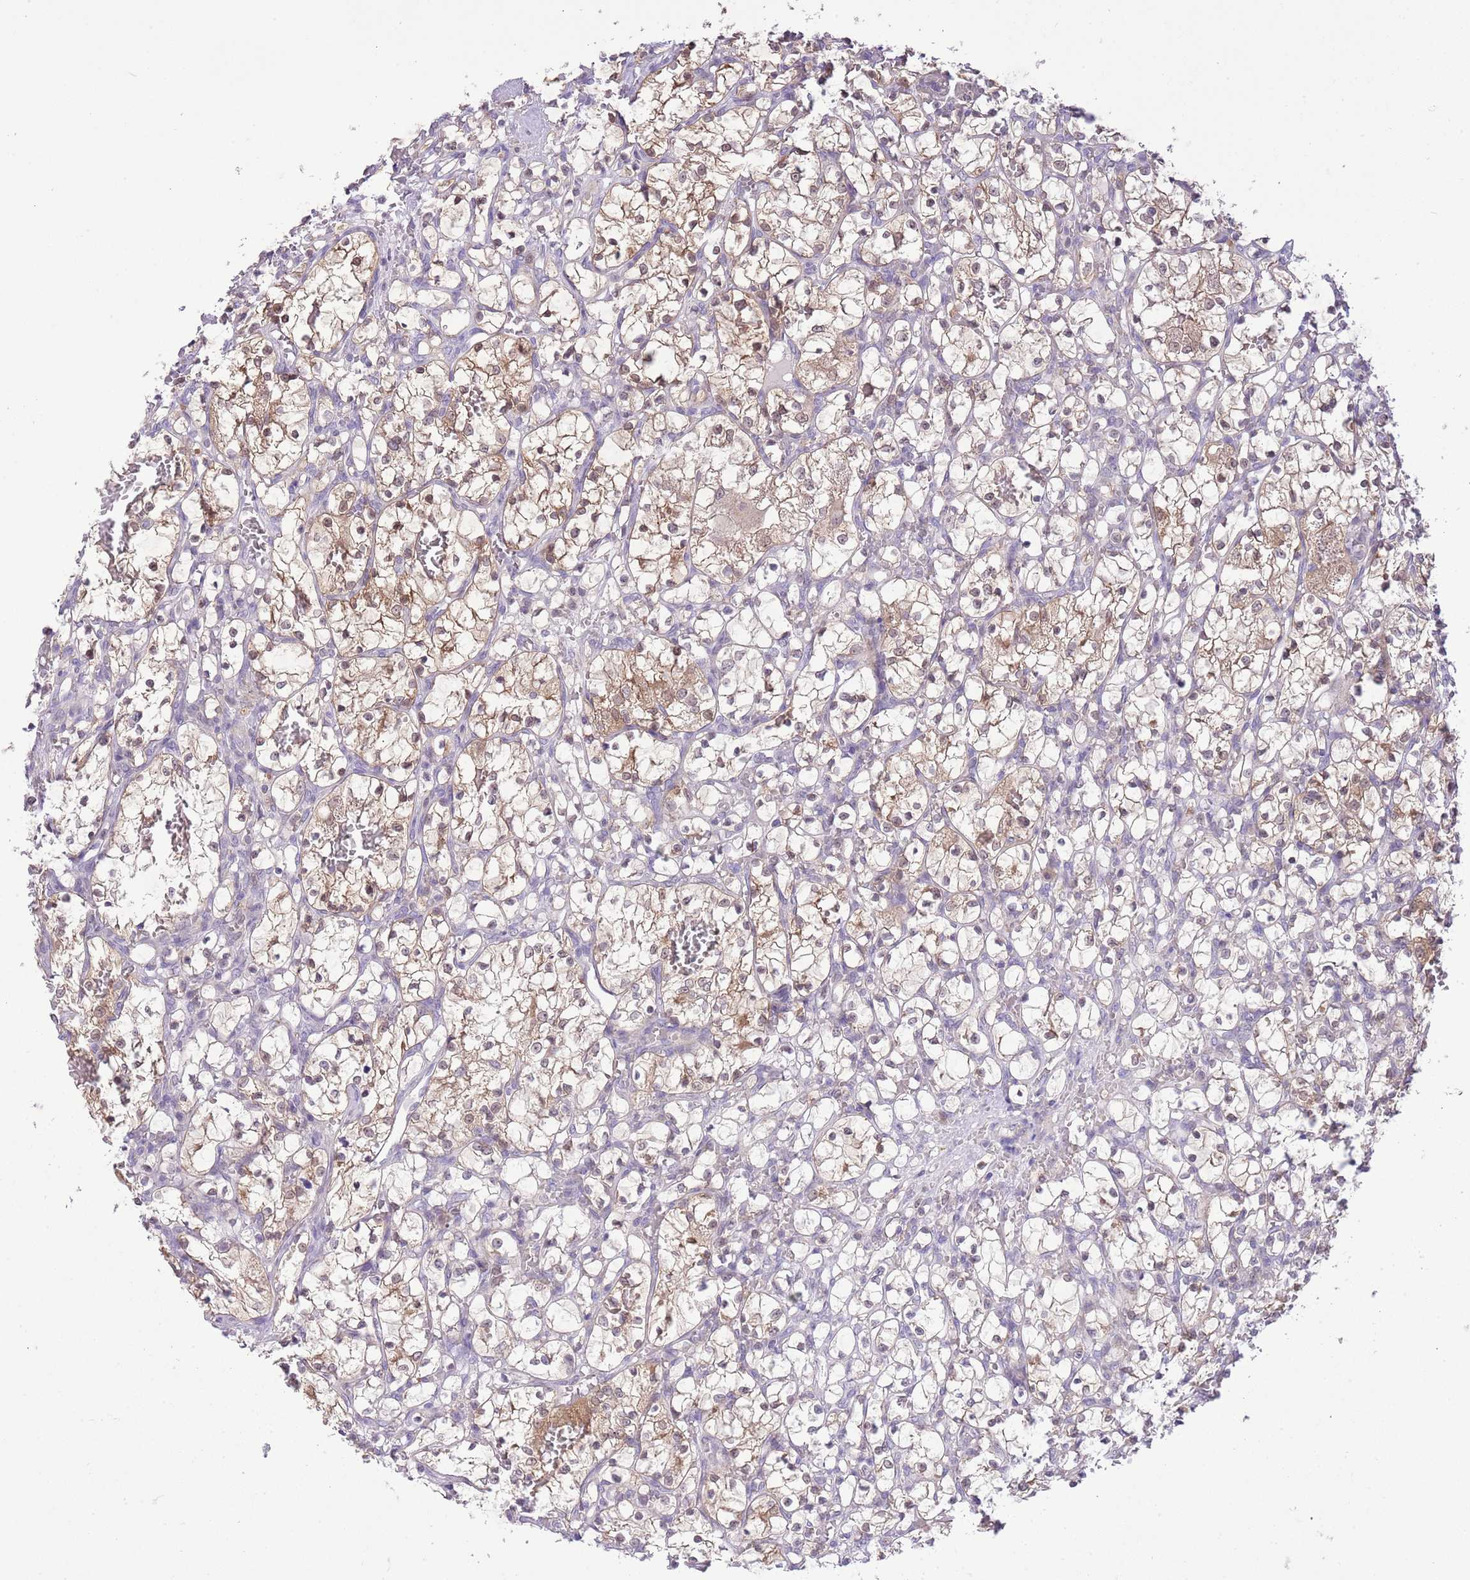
{"staining": {"intensity": "weak", "quantity": "25%-75%", "location": "cytoplasmic/membranous"}, "tissue": "renal cancer", "cell_type": "Tumor cells", "image_type": "cancer", "snomed": [{"axis": "morphology", "description": "Adenocarcinoma, NOS"}, {"axis": "topography", "description": "Kidney"}], "caption": "Brown immunohistochemical staining in renal cancer (adenocarcinoma) demonstrates weak cytoplasmic/membranous staining in about 25%-75% of tumor cells.", "gene": "GALK2", "patient": {"sex": "female", "age": 69}}